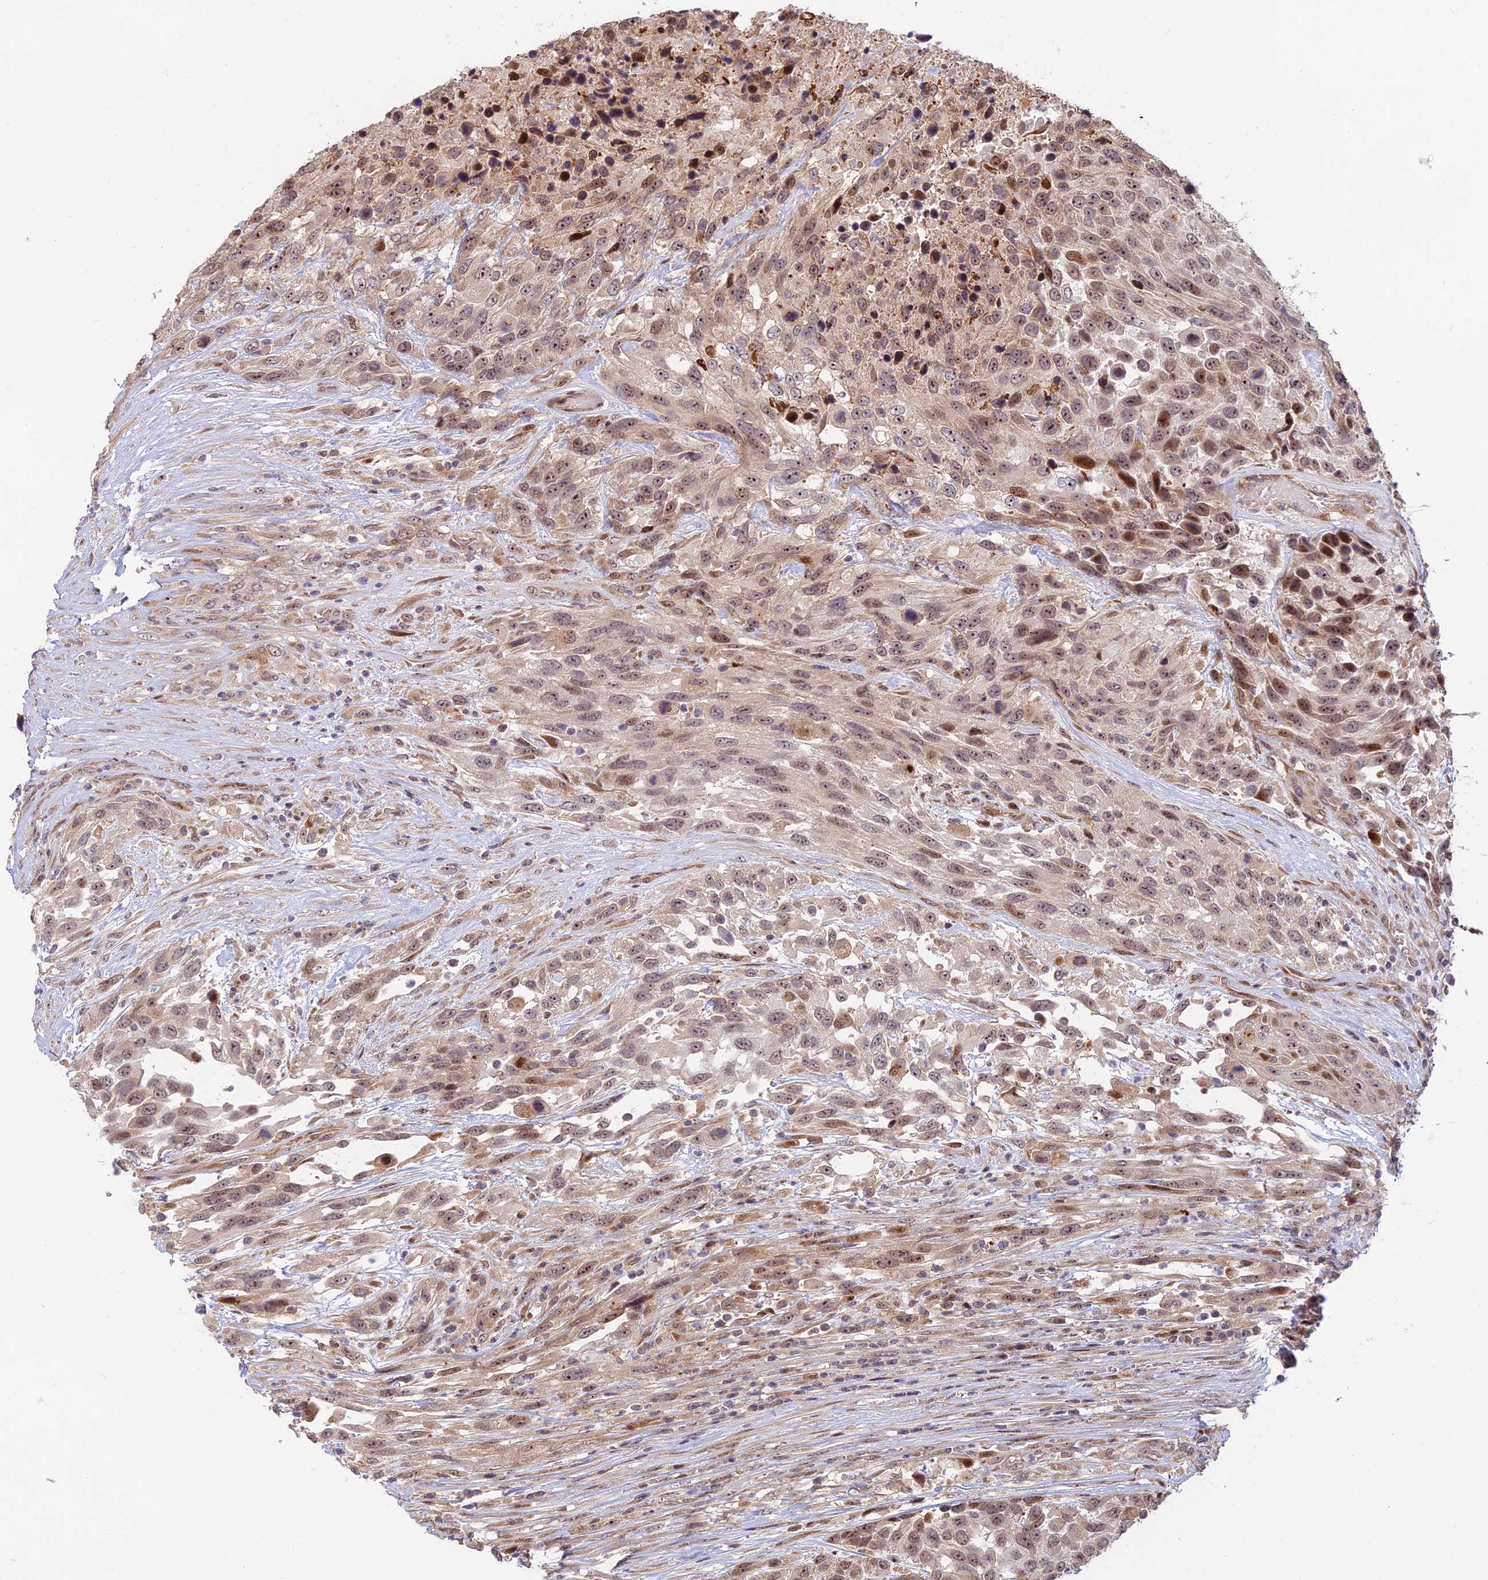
{"staining": {"intensity": "moderate", "quantity": "25%-75%", "location": "nuclear"}, "tissue": "urothelial cancer", "cell_type": "Tumor cells", "image_type": "cancer", "snomed": [{"axis": "morphology", "description": "Urothelial carcinoma, High grade"}, {"axis": "topography", "description": "Urinary bladder"}], "caption": "High-grade urothelial carcinoma stained with IHC reveals moderate nuclear staining in approximately 25%-75% of tumor cells. The staining is performed using DAB (3,3'-diaminobenzidine) brown chromogen to label protein expression. The nuclei are counter-stained blue using hematoxylin.", "gene": "UFSP2", "patient": {"sex": "female", "age": 70}}